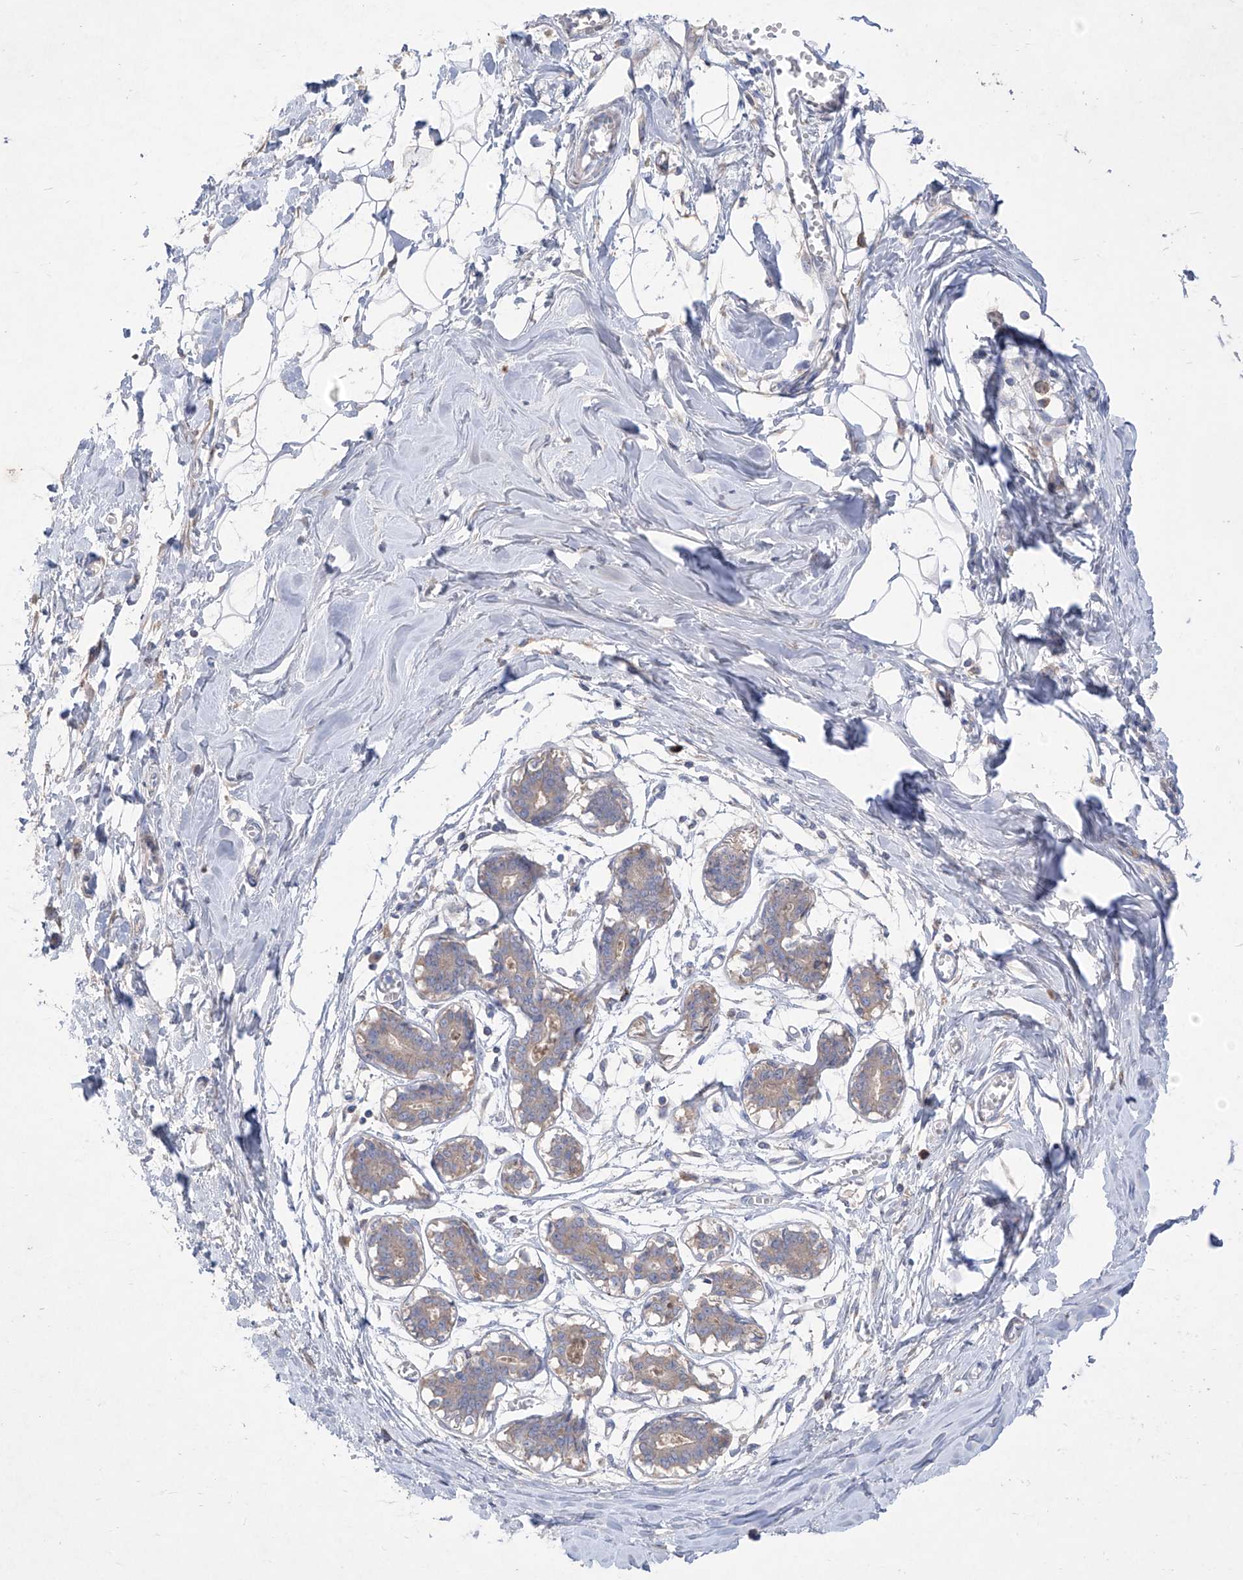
{"staining": {"intensity": "negative", "quantity": "none", "location": "none"}, "tissue": "breast", "cell_type": "Adipocytes", "image_type": "normal", "snomed": [{"axis": "morphology", "description": "Normal tissue, NOS"}, {"axis": "topography", "description": "Breast"}], "caption": "This is a image of IHC staining of benign breast, which shows no expression in adipocytes. (DAB (3,3'-diaminobenzidine) immunohistochemistry (IHC), high magnification).", "gene": "ASNS", "patient": {"sex": "female", "age": 27}}